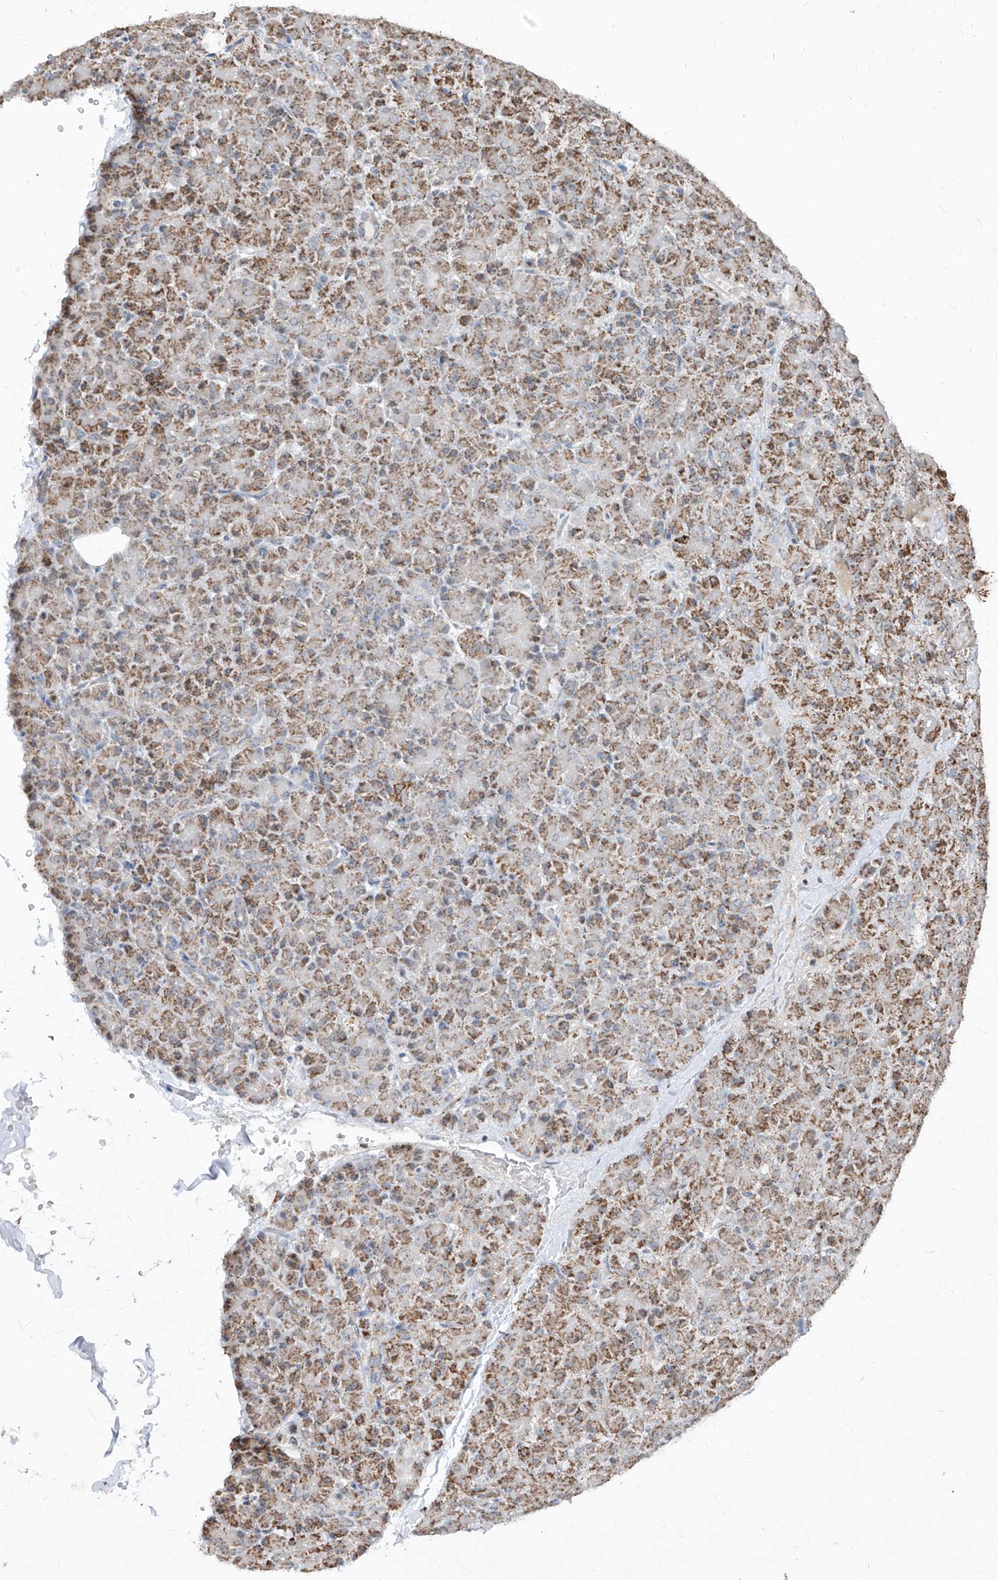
{"staining": {"intensity": "moderate", "quantity": "25%-75%", "location": "cytoplasmic/membranous"}, "tissue": "pancreas", "cell_type": "Exocrine glandular cells", "image_type": "normal", "snomed": [{"axis": "morphology", "description": "Normal tissue, NOS"}, {"axis": "topography", "description": "Pancreas"}], "caption": "Immunohistochemical staining of normal human pancreas exhibits 25%-75% levels of moderate cytoplasmic/membranous protein staining in approximately 25%-75% of exocrine glandular cells.", "gene": "NDUFB3", "patient": {"sex": "female", "age": 43}}